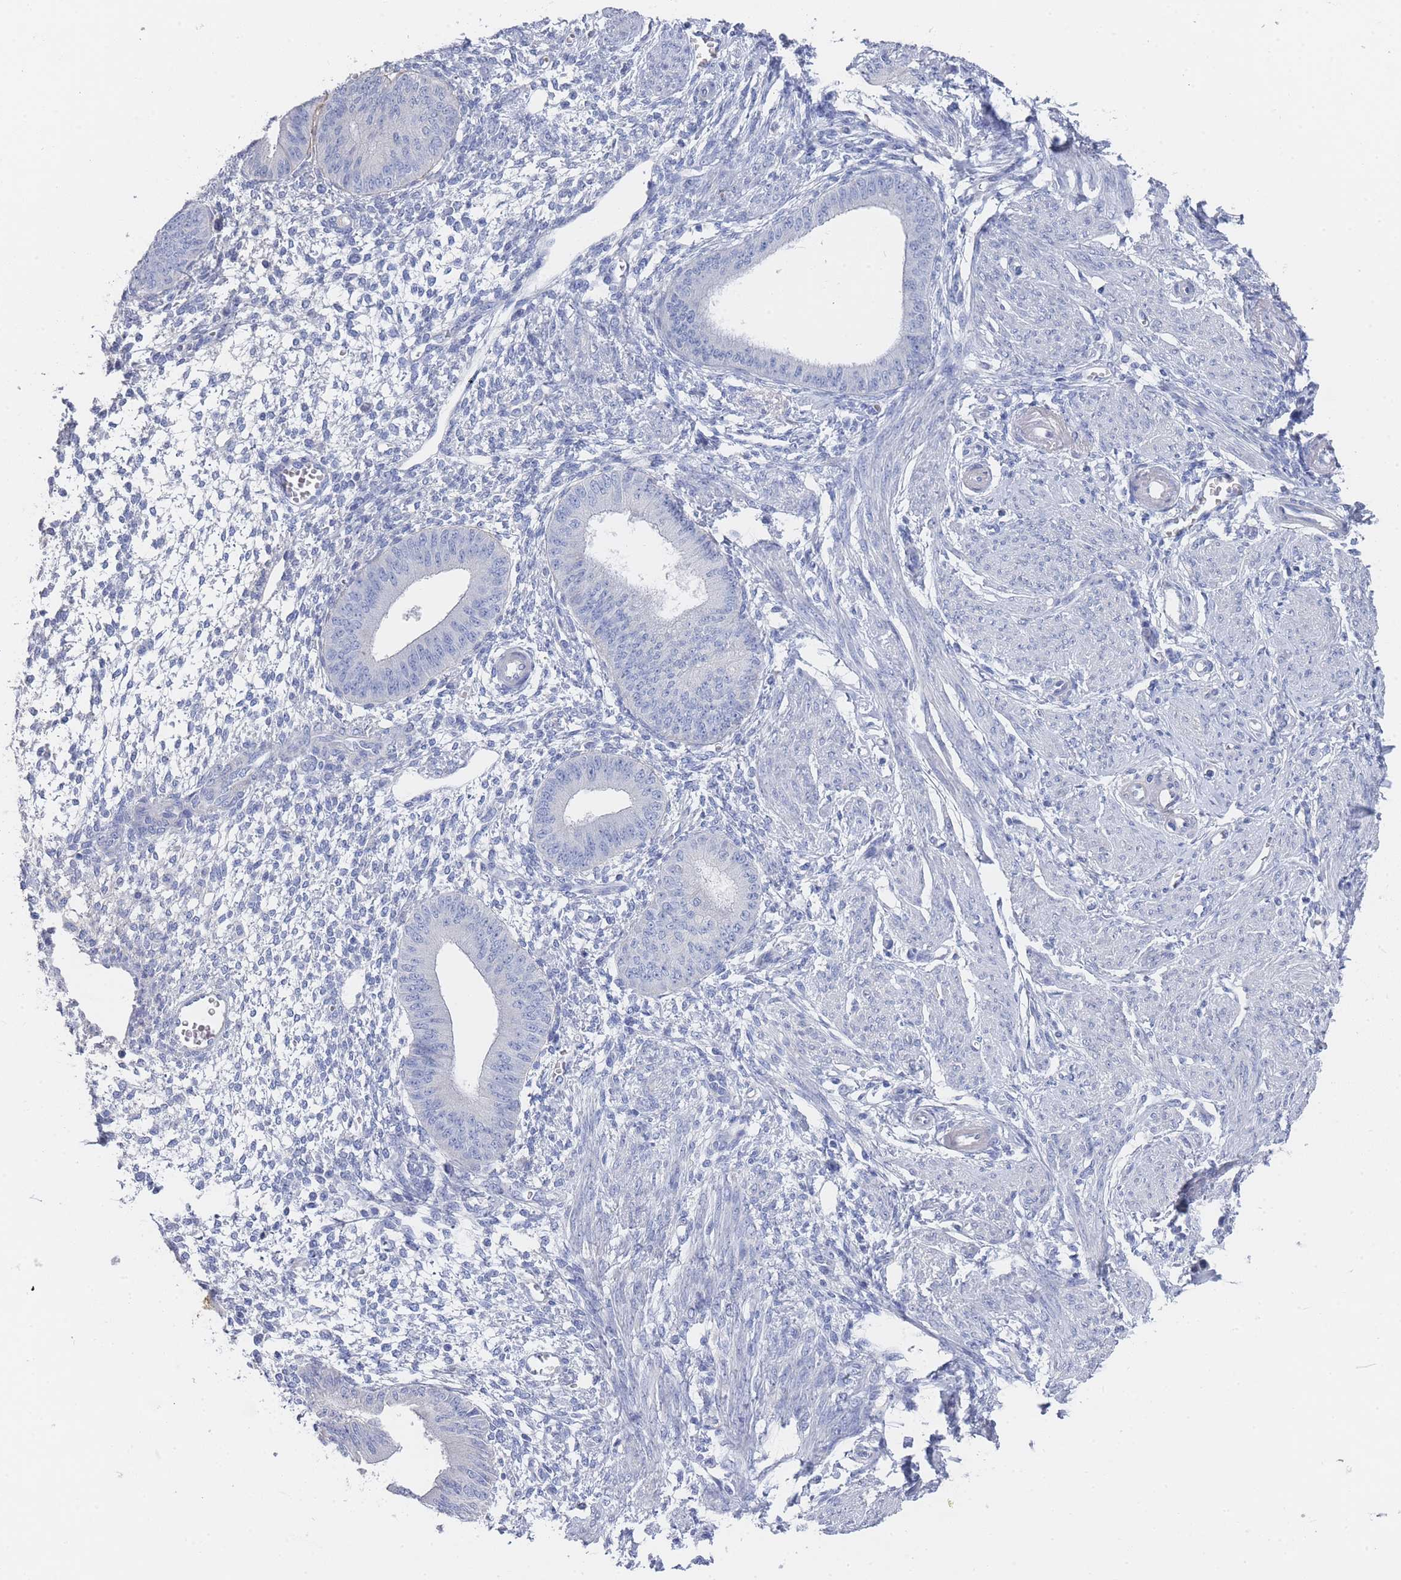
{"staining": {"intensity": "negative", "quantity": "none", "location": "none"}, "tissue": "endometrium", "cell_type": "Cells in endometrial stroma", "image_type": "normal", "snomed": [{"axis": "morphology", "description": "Normal tissue, NOS"}, {"axis": "topography", "description": "Endometrium"}], "caption": "Immunohistochemistry photomicrograph of unremarkable endometrium stained for a protein (brown), which shows no staining in cells in endometrial stroma.", "gene": "ACAD11", "patient": {"sex": "female", "age": 49}}